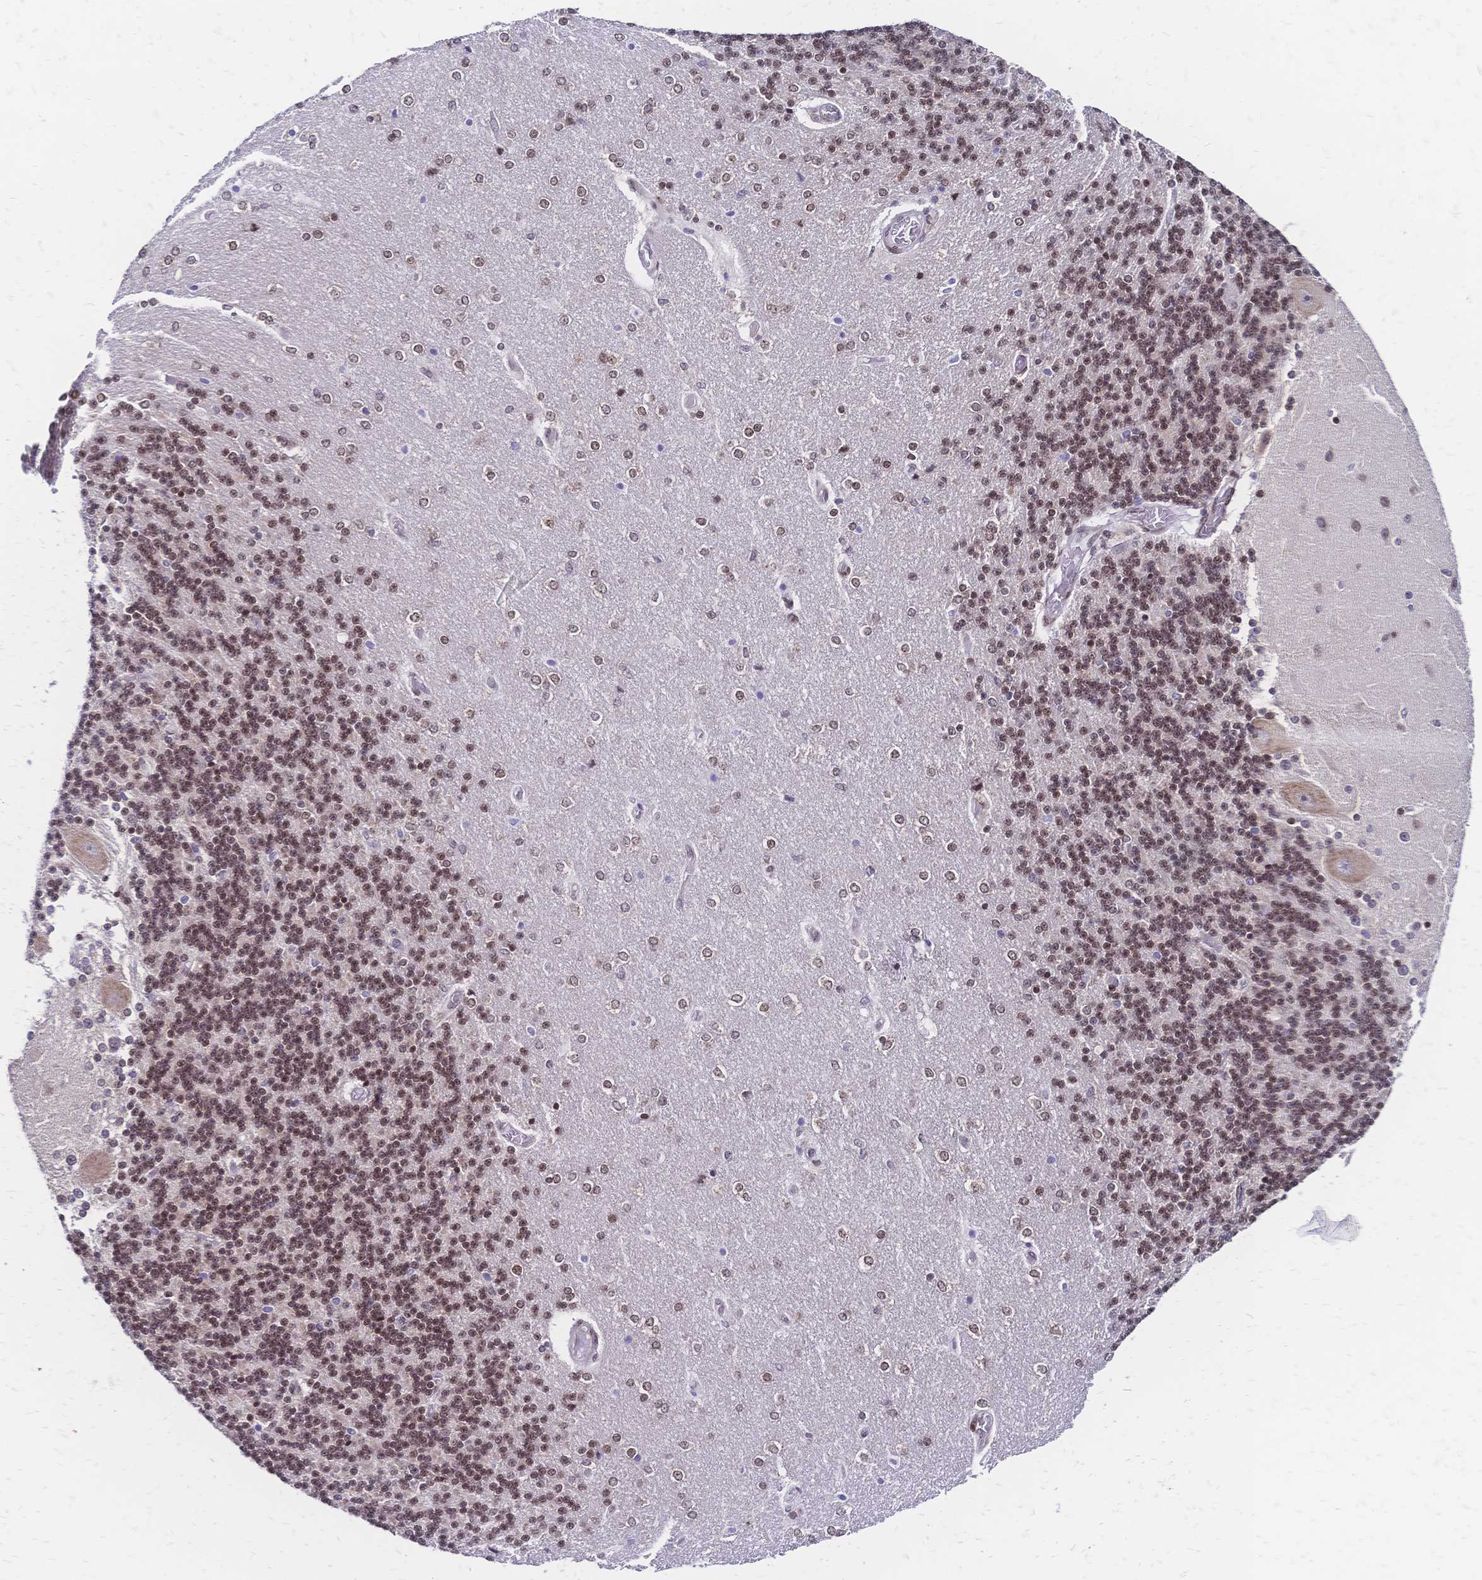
{"staining": {"intensity": "moderate", "quantity": ">75%", "location": "nuclear"}, "tissue": "cerebellum", "cell_type": "Cells in granular layer", "image_type": "normal", "snomed": [{"axis": "morphology", "description": "Normal tissue, NOS"}, {"axis": "topography", "description": "Cerebellum"}], "caption": "Protein staining of benign cerebellum demonstrates moderate nuclear expression in about >75% of cells in granular layer.", "gene": "CBX7", "patient": {"sex": "female", "age": 54}}